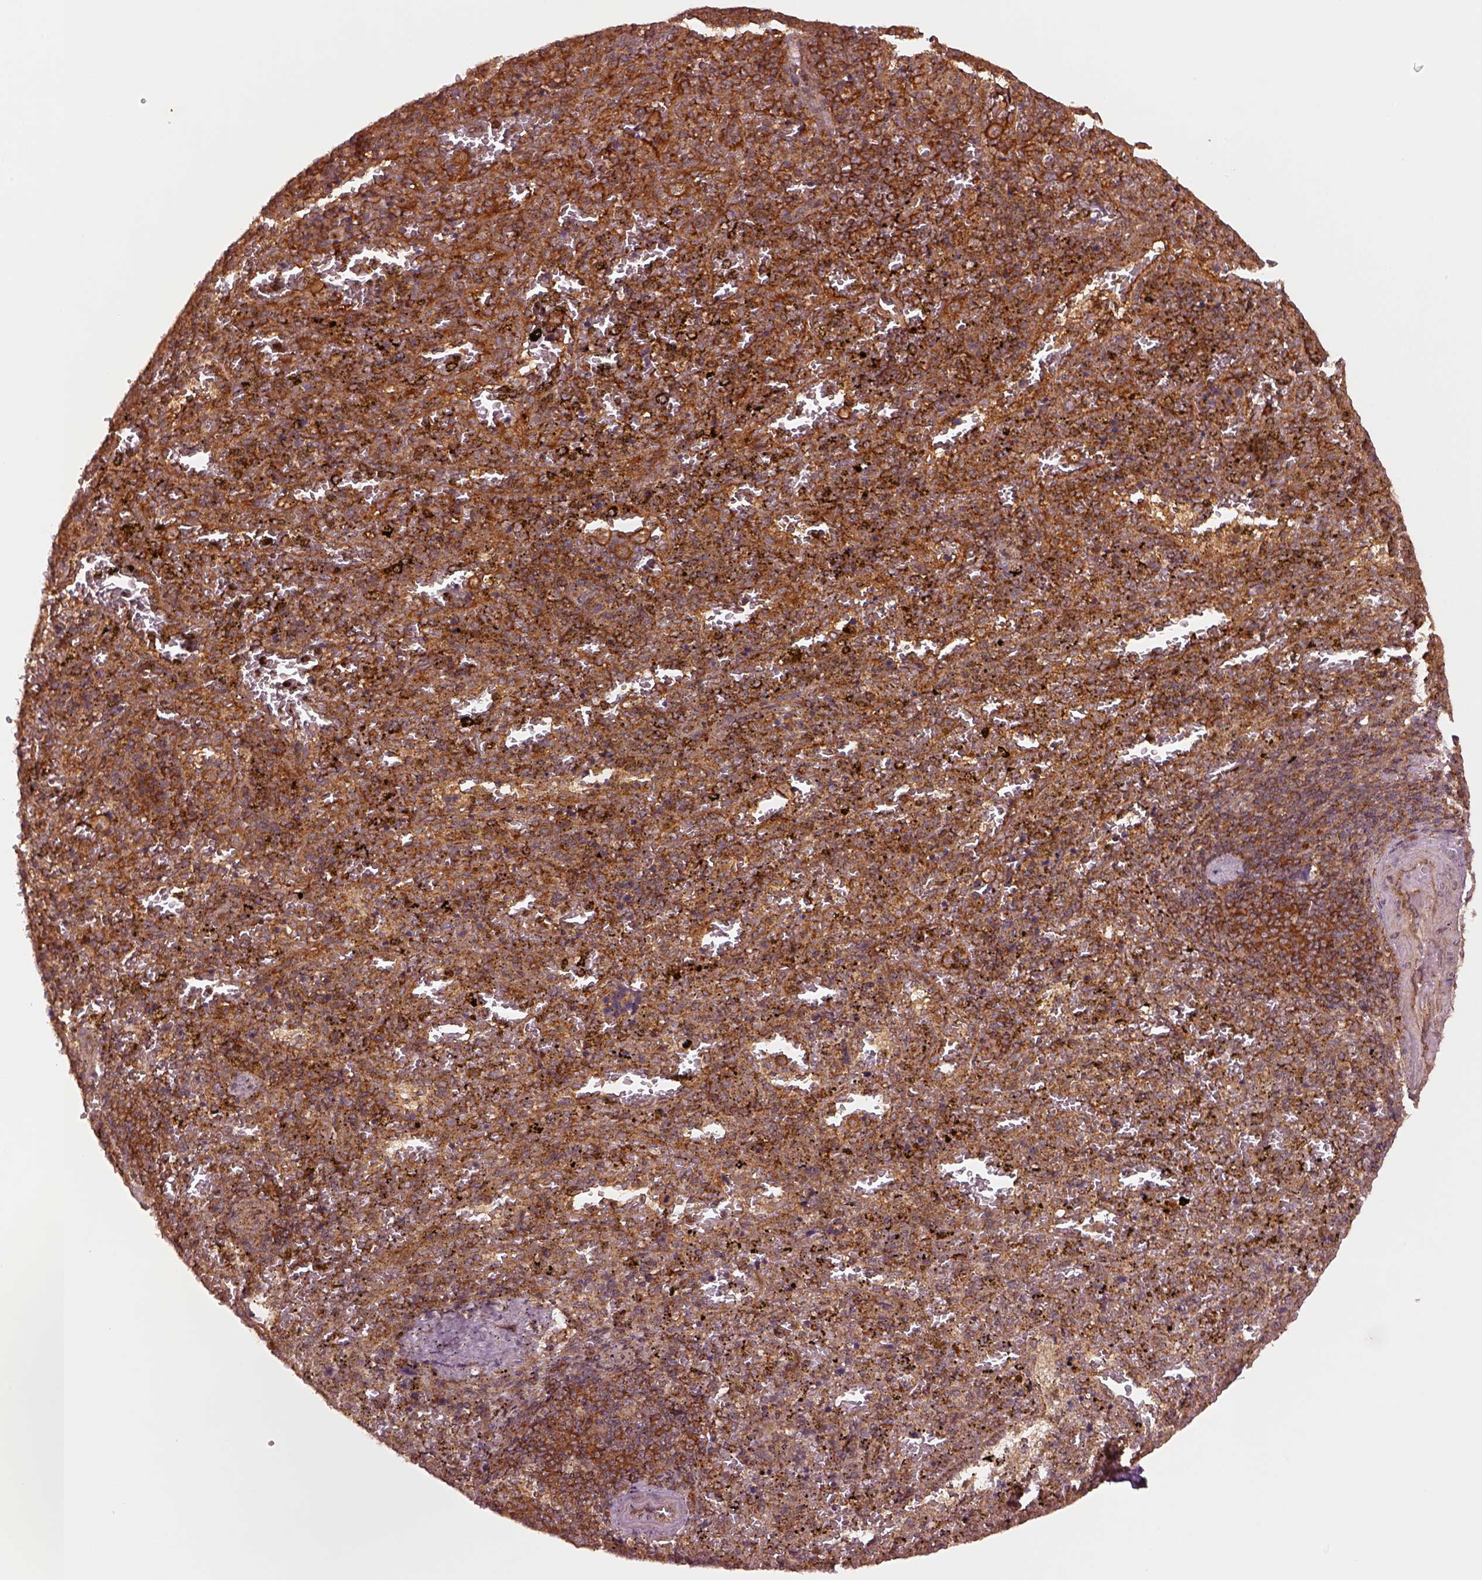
{"staining": {"intensity": "strong", "quantity": "25%-75%", "location": "cytoplasmic/membranous"}, "tissue": "spleen", "cell_type": "Cells in red pulp", "image_type": "normal", "snomed": [{"axis": "morphology", "description": "Normal tissue, NOS"}, {"axis": "topography", "description": "Spleen"}], "caption": "Spleen stained with DAB (3,3'-diaminobenzidine) immunohistochemistry shows high levels of strong cytoplasmic/membranous positivity in approximately 25%-75% of cells in red pulp.", "gene": "WASHC2A", "patient": {"sex": "female", "age": 50}}